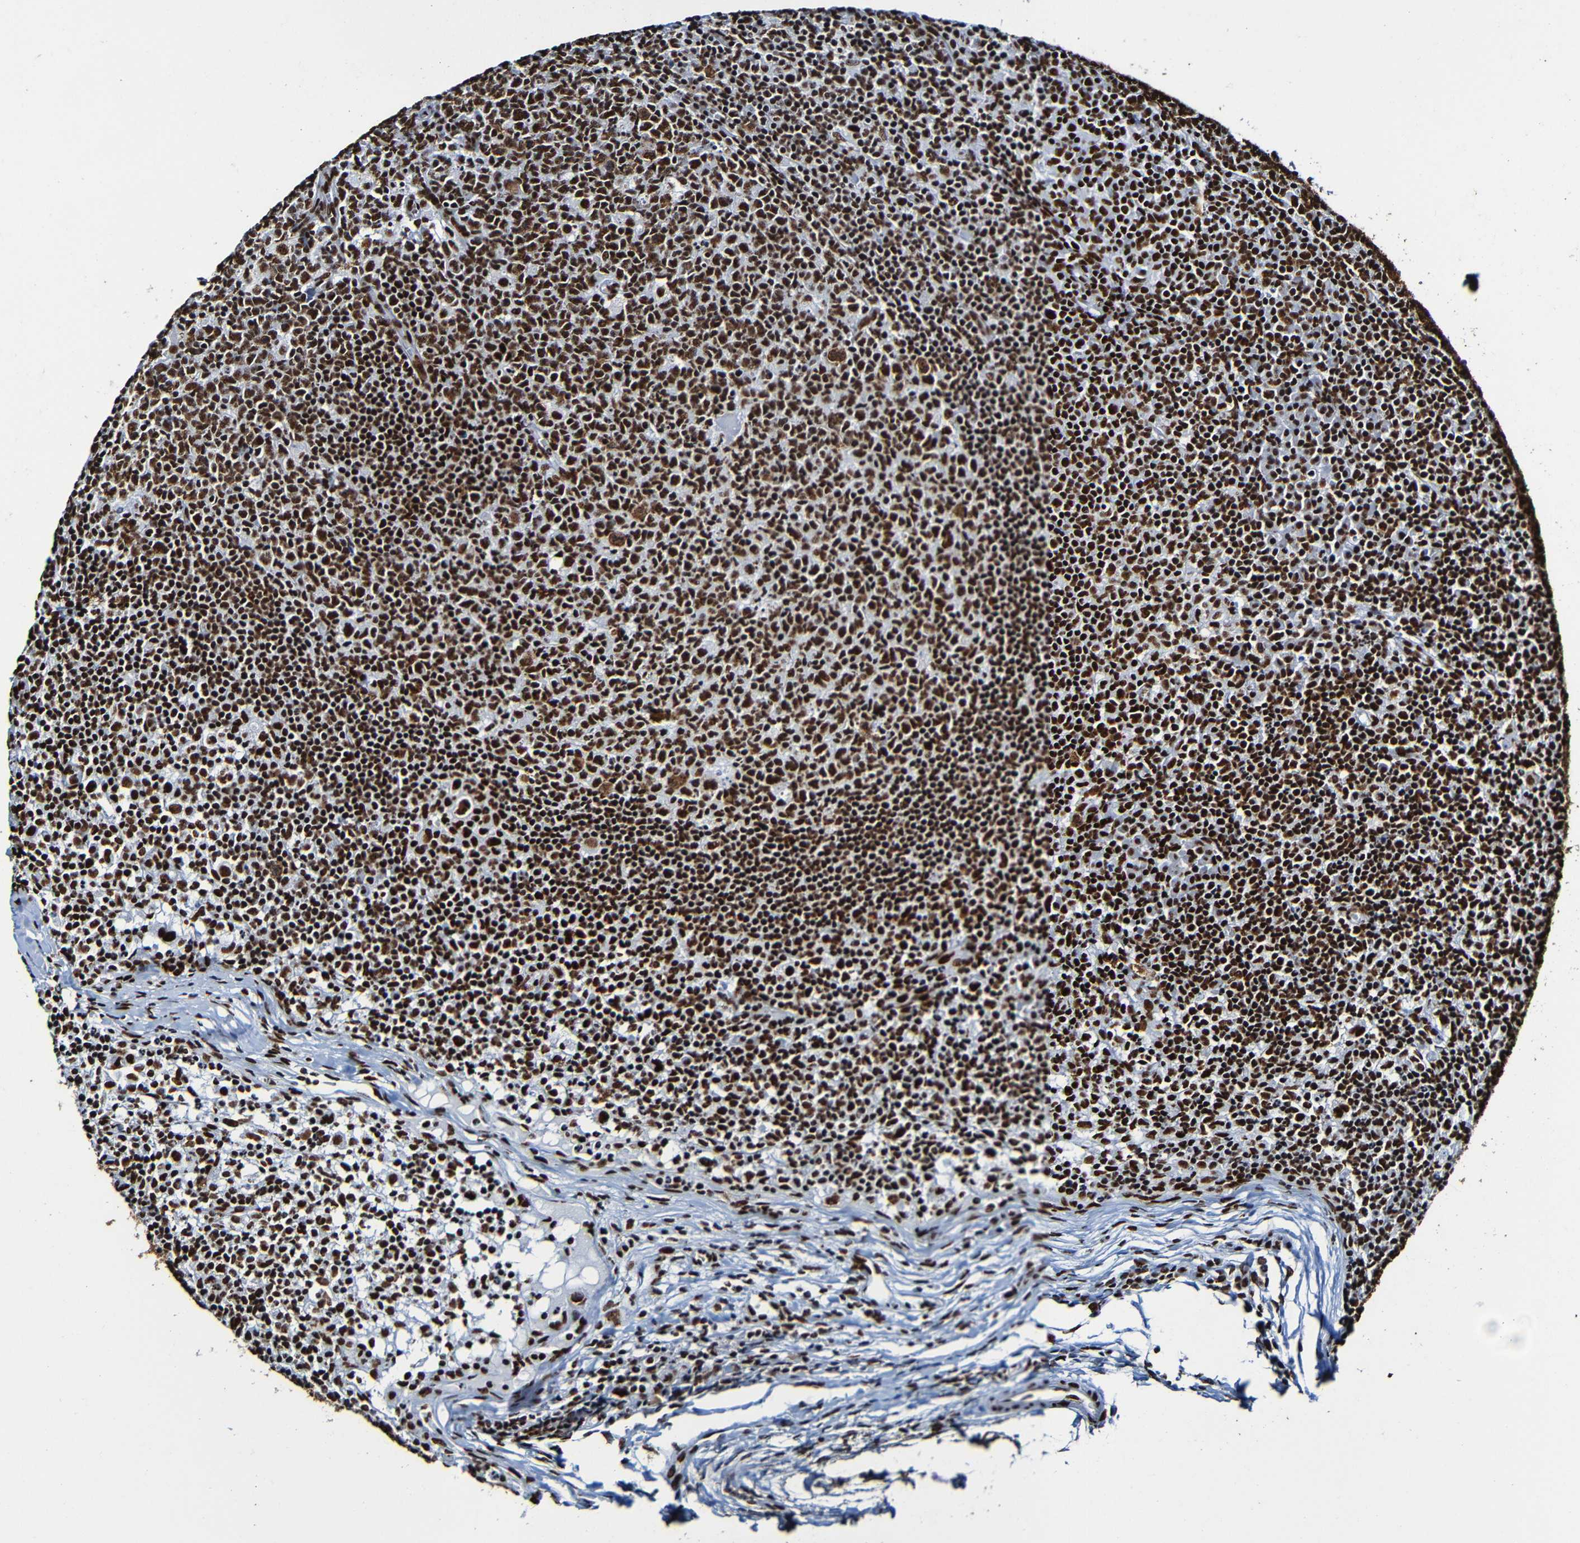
{"staining": {"intensity": "strong", "quantity": ">75%", "location": "nuclear"}, "tissue": "lymph node", "cell_type": "Germinal center cells", "image_type": "normal", "snomed": [{"axis": "morphology", "description": "Normal tissue, NOS"}, {"axis": "morphology", "description": "Inflammation, NOS"}, {"axis": "topography", "description": "Lymph node"}], "caption": "A brown stain labels strong nuclear positivity of a protein in germinal center cells of normal lymph node.", "gene": "SRSF3", "patient": {"sex": "male", "age": 55}}